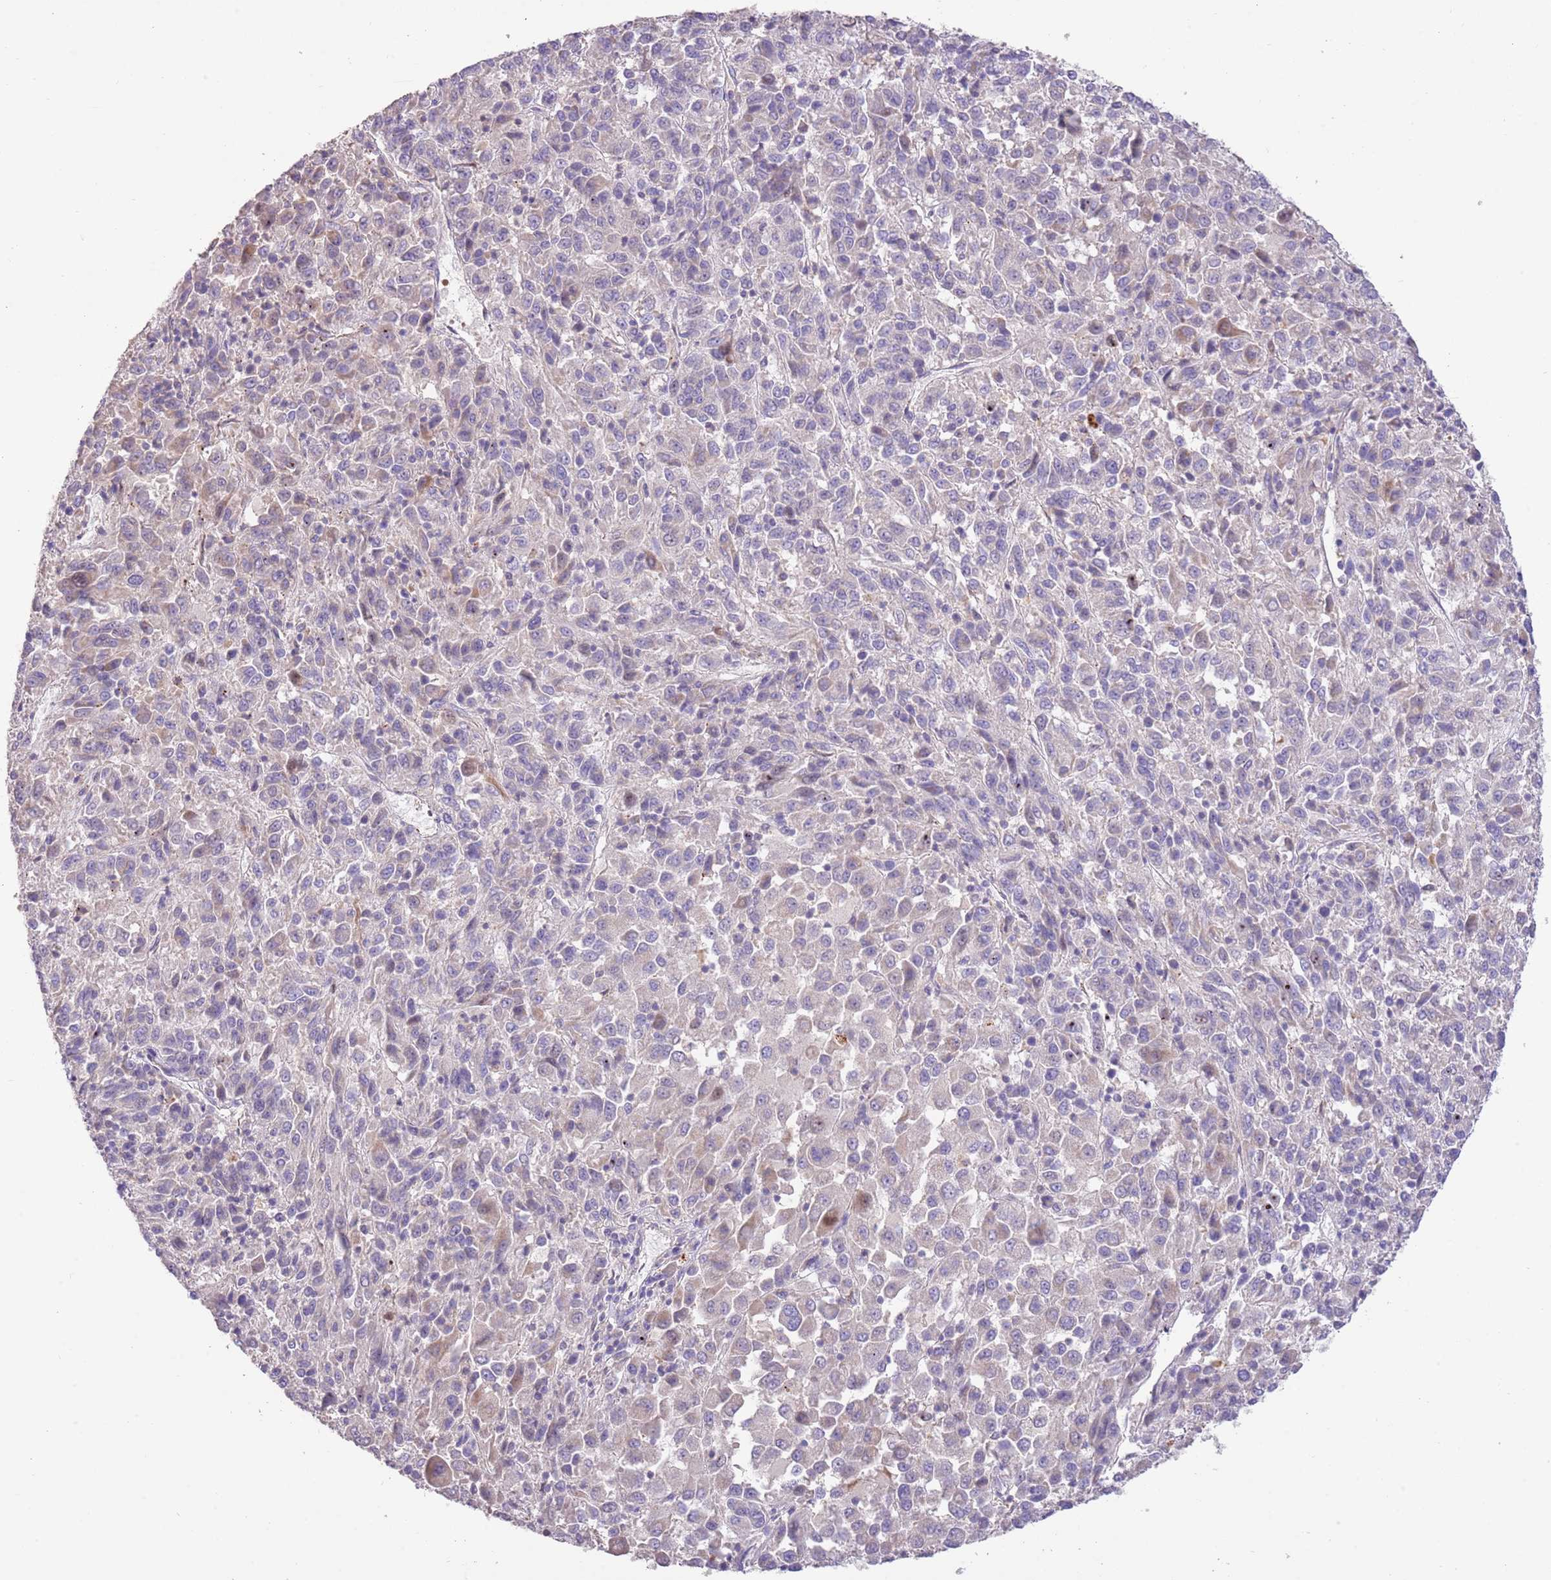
{"staining": {"intensity": "negative", "quantity": "none", "location": "none"}, "tissue": "melanoma", "cell_type": "Tumor cells", "image_type": "cancer", "snomed": [{"axis": "morphology", "description": "Malignant melanoma, Metastatic site"}, {"axis": "topography", "description": "Lung"}], "caption": "IHC of malignant melanoma (metastatic site) demonstrates no staining in tumor cells.", "gene": "SFTPA1", "patient": {"sex": "male", "age": 64}}